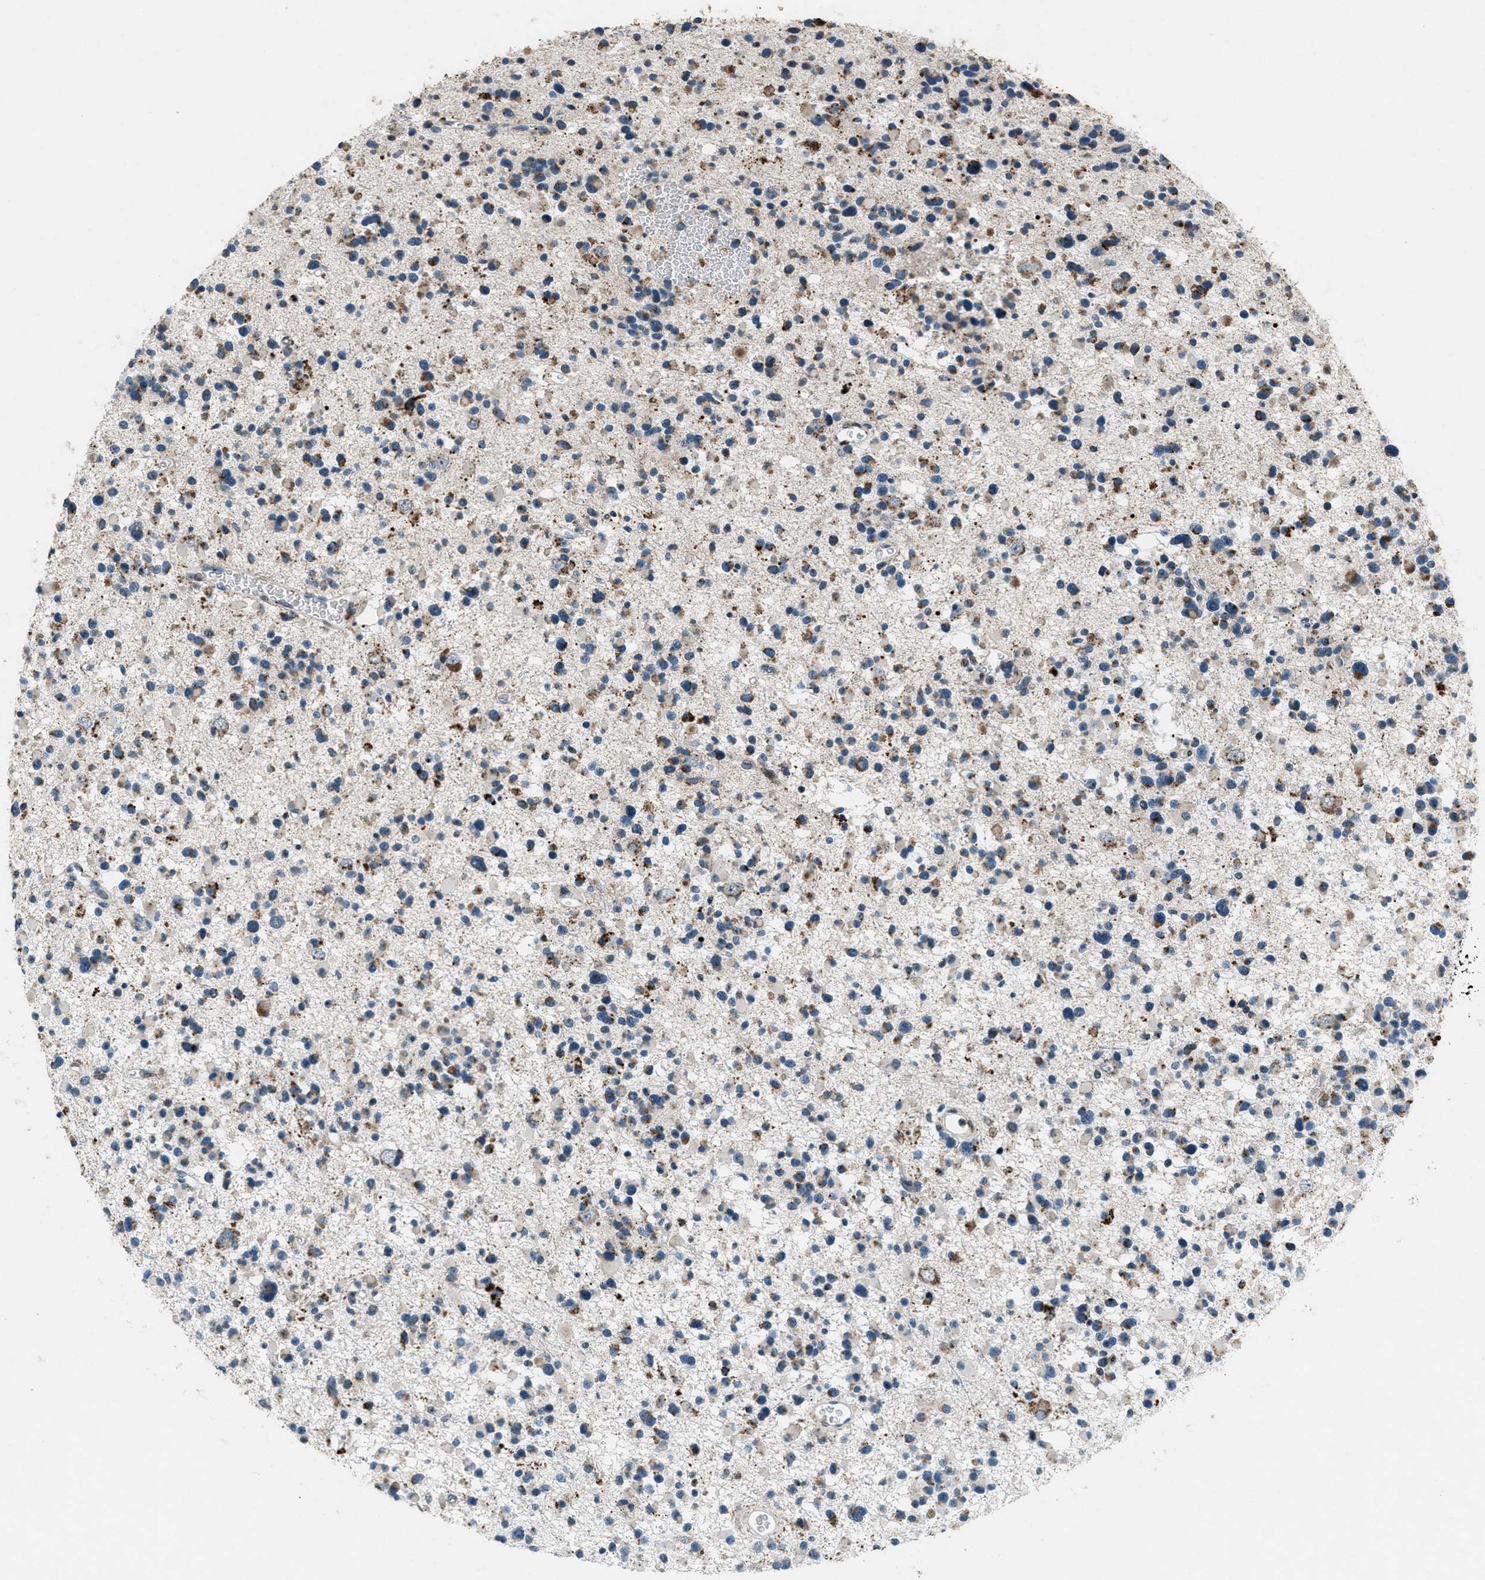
{"staining": {"intensity": "moderate", "quantity": "<25%", "location": "cytoplasmic/membranous"}, "tissue": "glioma", "cell_type": "Tumor cells", "image_type": "cancer", "snomed": [{"axis": "morphology", "description": "Glioma, malignant, Low grade"}, {"axis": "topography", "description": "Brain"}], "caption": "A photomicrograph showing moderate cytoplasmic/membranous positivity in approximately <25% of tumor cells in malignant glioma (low-grade), as visualized by brown immunohistochemical staining.", "gene": "GPC6", "patient": {"sex": "female", "age": 22}}